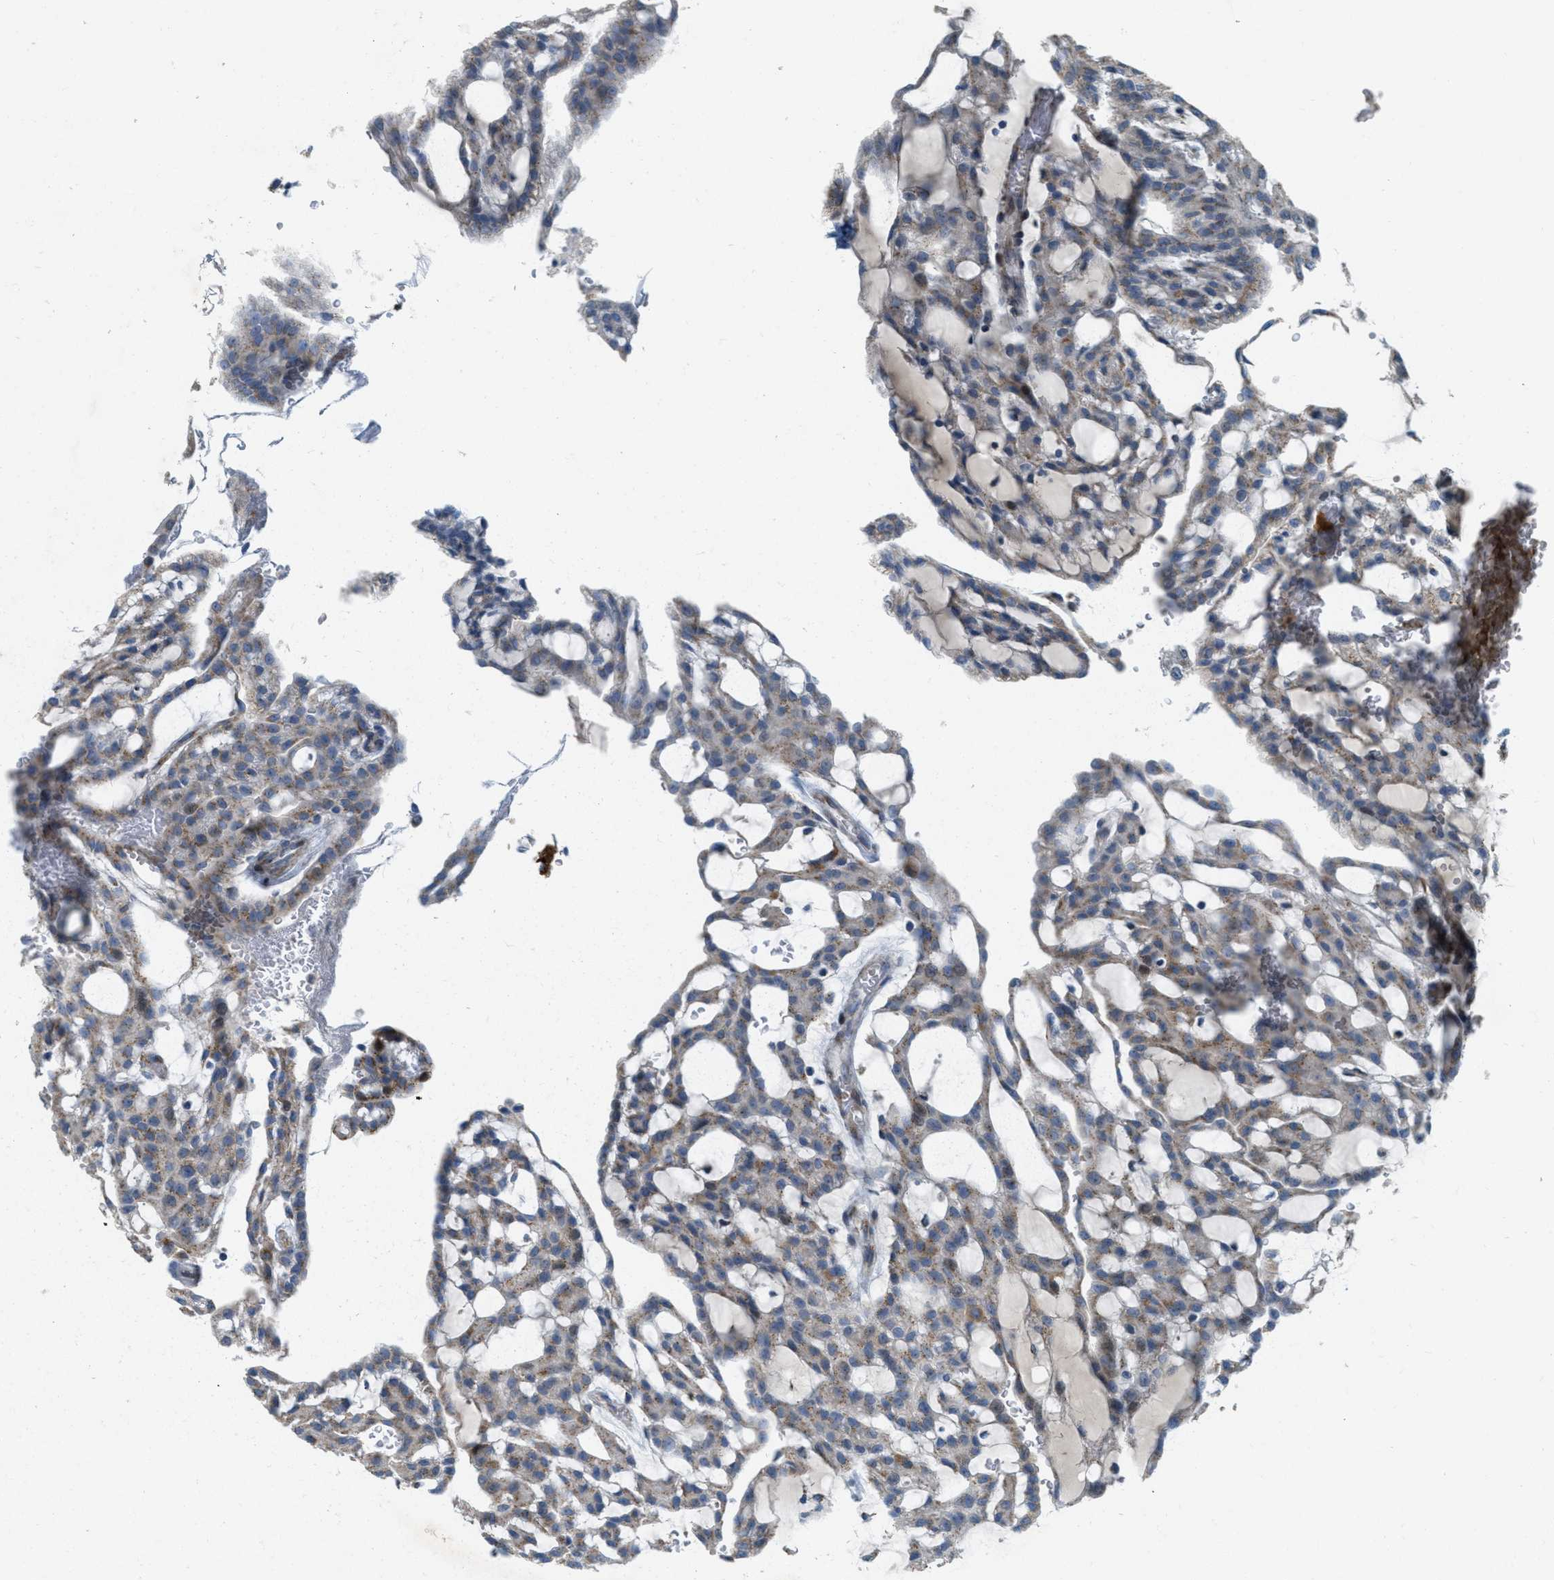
{"staining": {"intensity": "moderate", "quantity": "25%-75%", "location": "cytoplasmic/membranous"}, "tissue": "renal cancer", "cell_type": "Tumor cells", "image_type": "cancer", "snomed": [{"axis": "morphology", "description": "Adenocarcinoma, NOS"}, {"axis": "topography", "description": "Kidney"}], "caption": "About 25%-75% of tumor cells in human adenocarcinoma (renal) display moderate cytoplasmic/membranous protein staining as visualized by brown immunohistochemical staining.", "gene": "ZFPL1", "patient": {"sex": "male", "age": 63}}